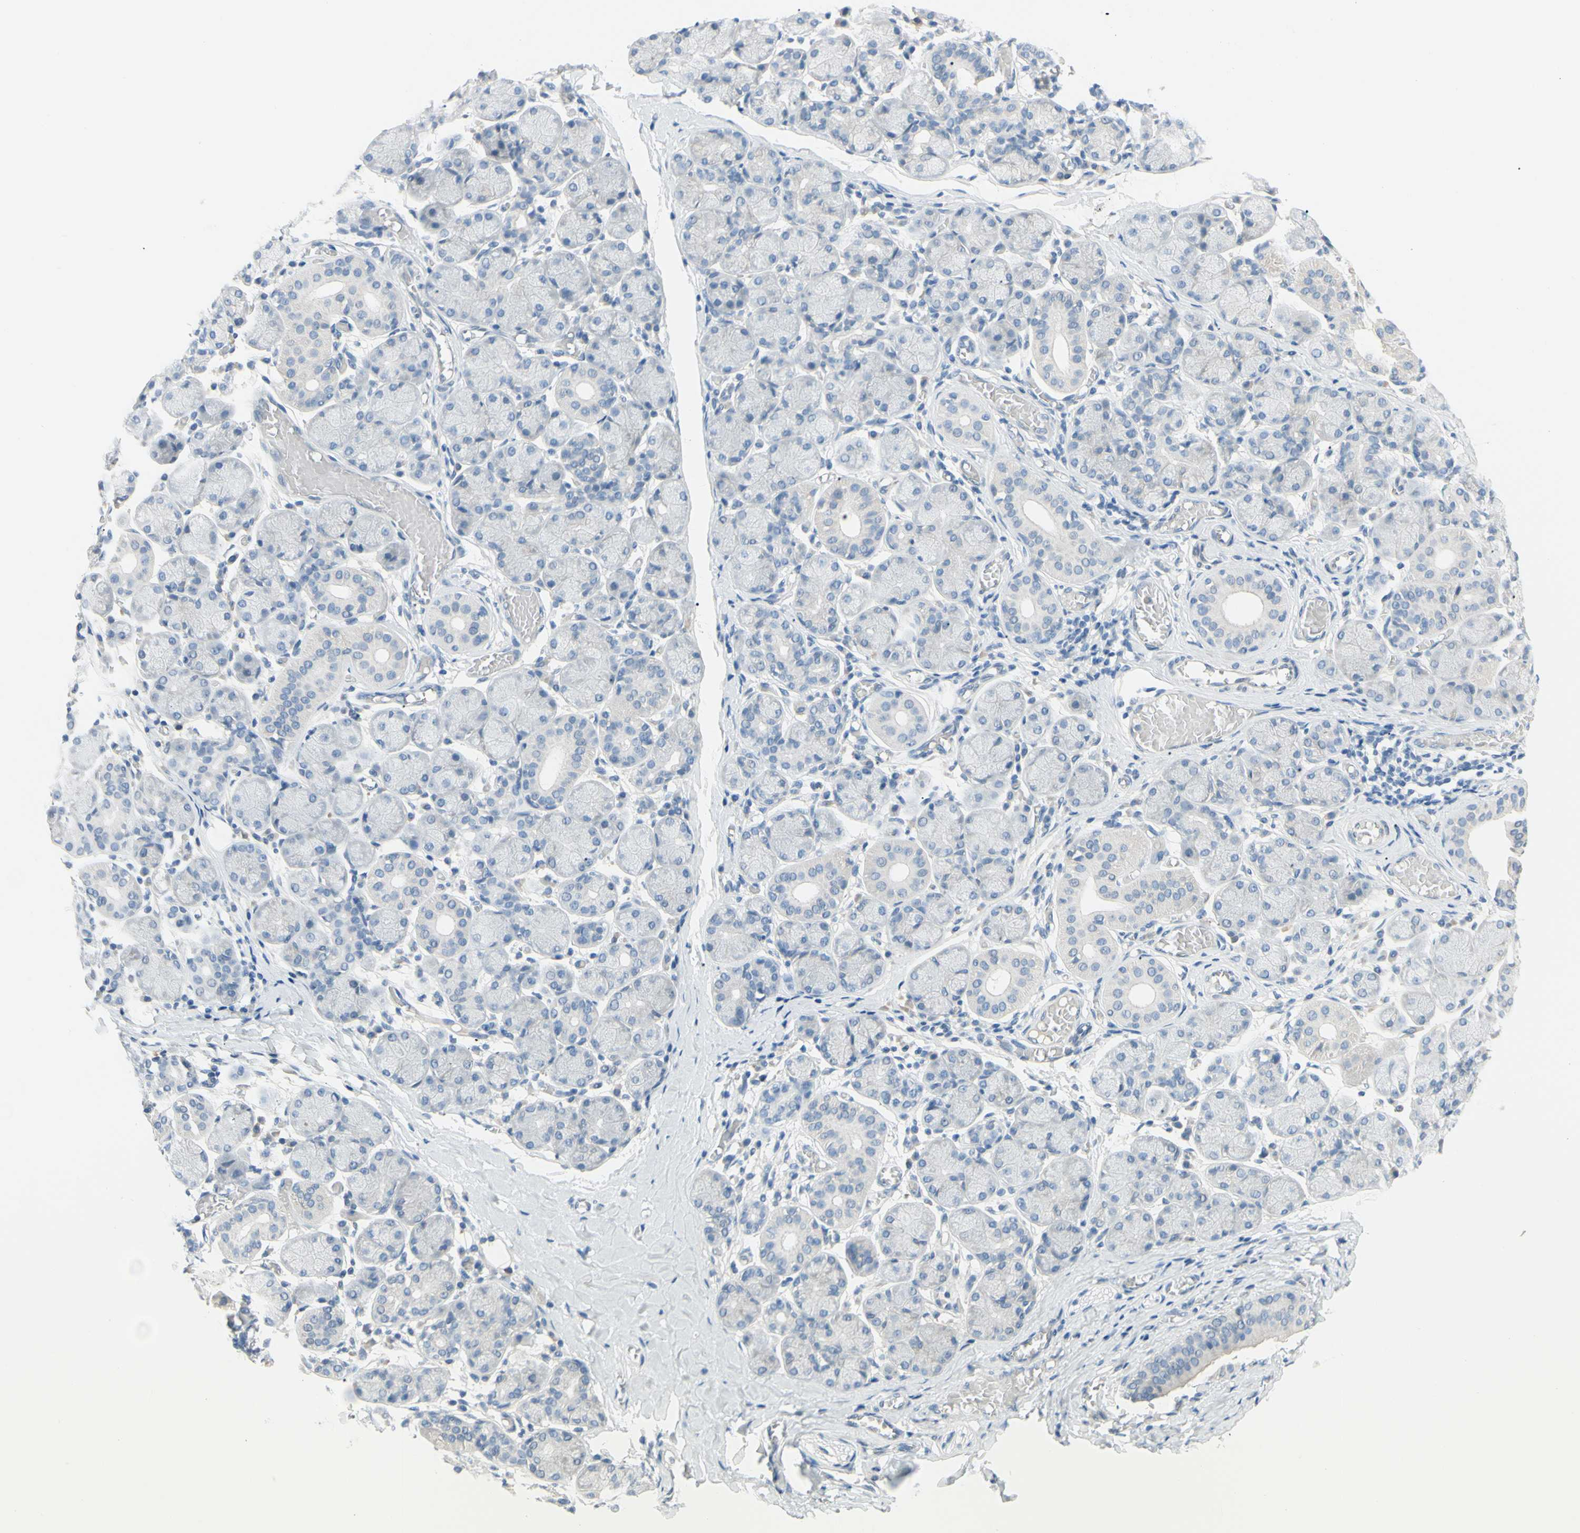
{"staining": {"intensity": "negative", "quantity": "none", "location": "none"}, "tissue": "salivary gland", "cell_type": "Glandular cells", "image_type": "normal", "snomed": [{"axis": "morphology", "description": "Normal tissue, NOS"}, {"axis": "topography", "description": "Salivary gland"}], "caption": "A micrograph of human salivary gland is negative for staining in glandular cells.", "gene": "DCT", "patient": {"sex": "female", "age": 24}}